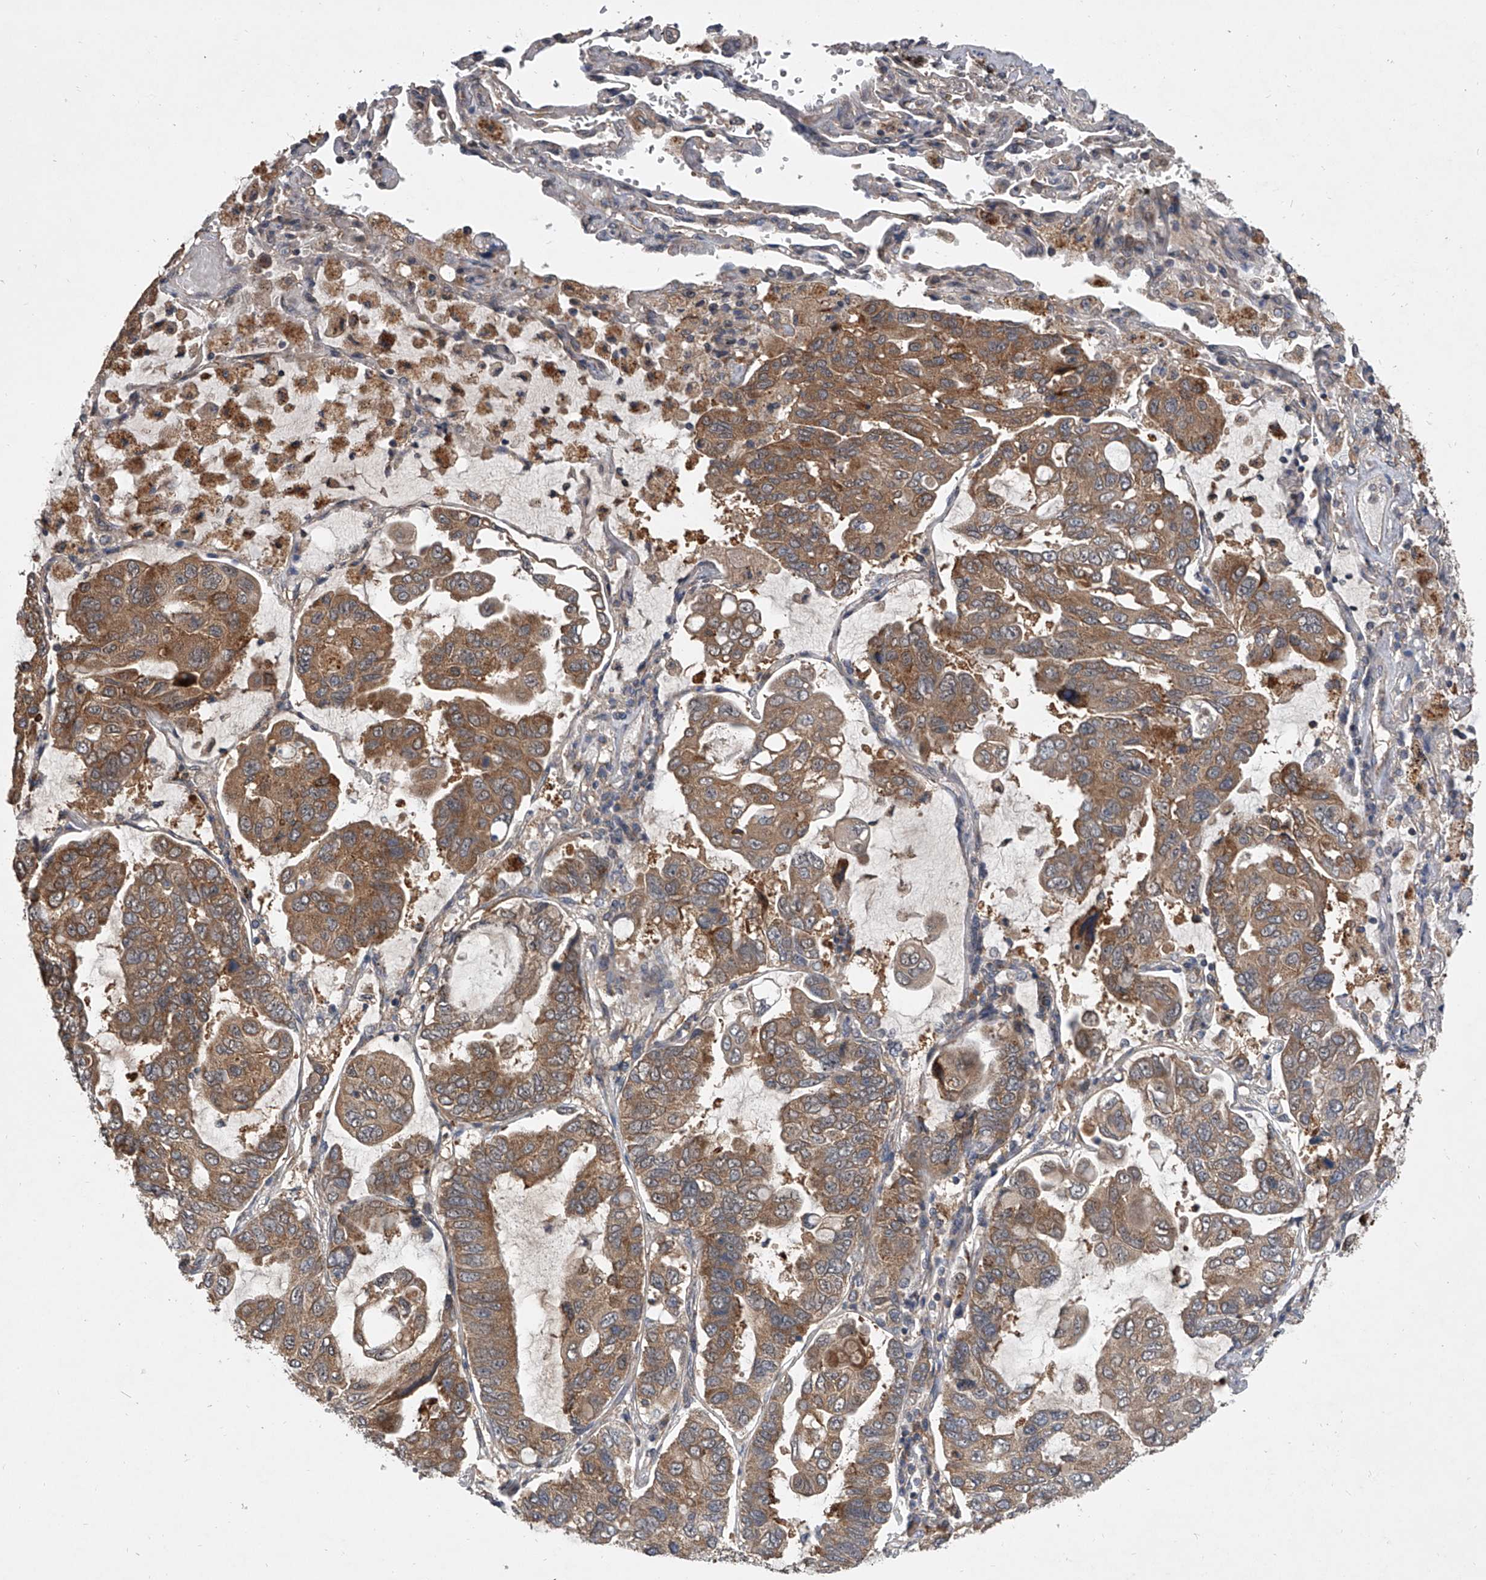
{"staining": {"intensity": "moderate", "quantity": ">75%", "location": "cytoplasmic/membranous"}, "tissue": "lung cancer", "cell_type": "Tumor cells", "image_type": "cancer", "snomed": [{"axis": "morphology", "description": "Adenocarcinoma, NOS"}, {"axis": "topography", "description": "Lung"}], "caption": "IHC image of neoplastic tissue: lung adenocarcinoma stained using IHC reveals medium levels of moderate protein expression localized specifically in the cytoplasmic/membranous of tumor cells, appearing as a cytoplasmic/membranous brown color.", "gene": "GEMIN8", "patient": {"sex": "male", "age": 64}}